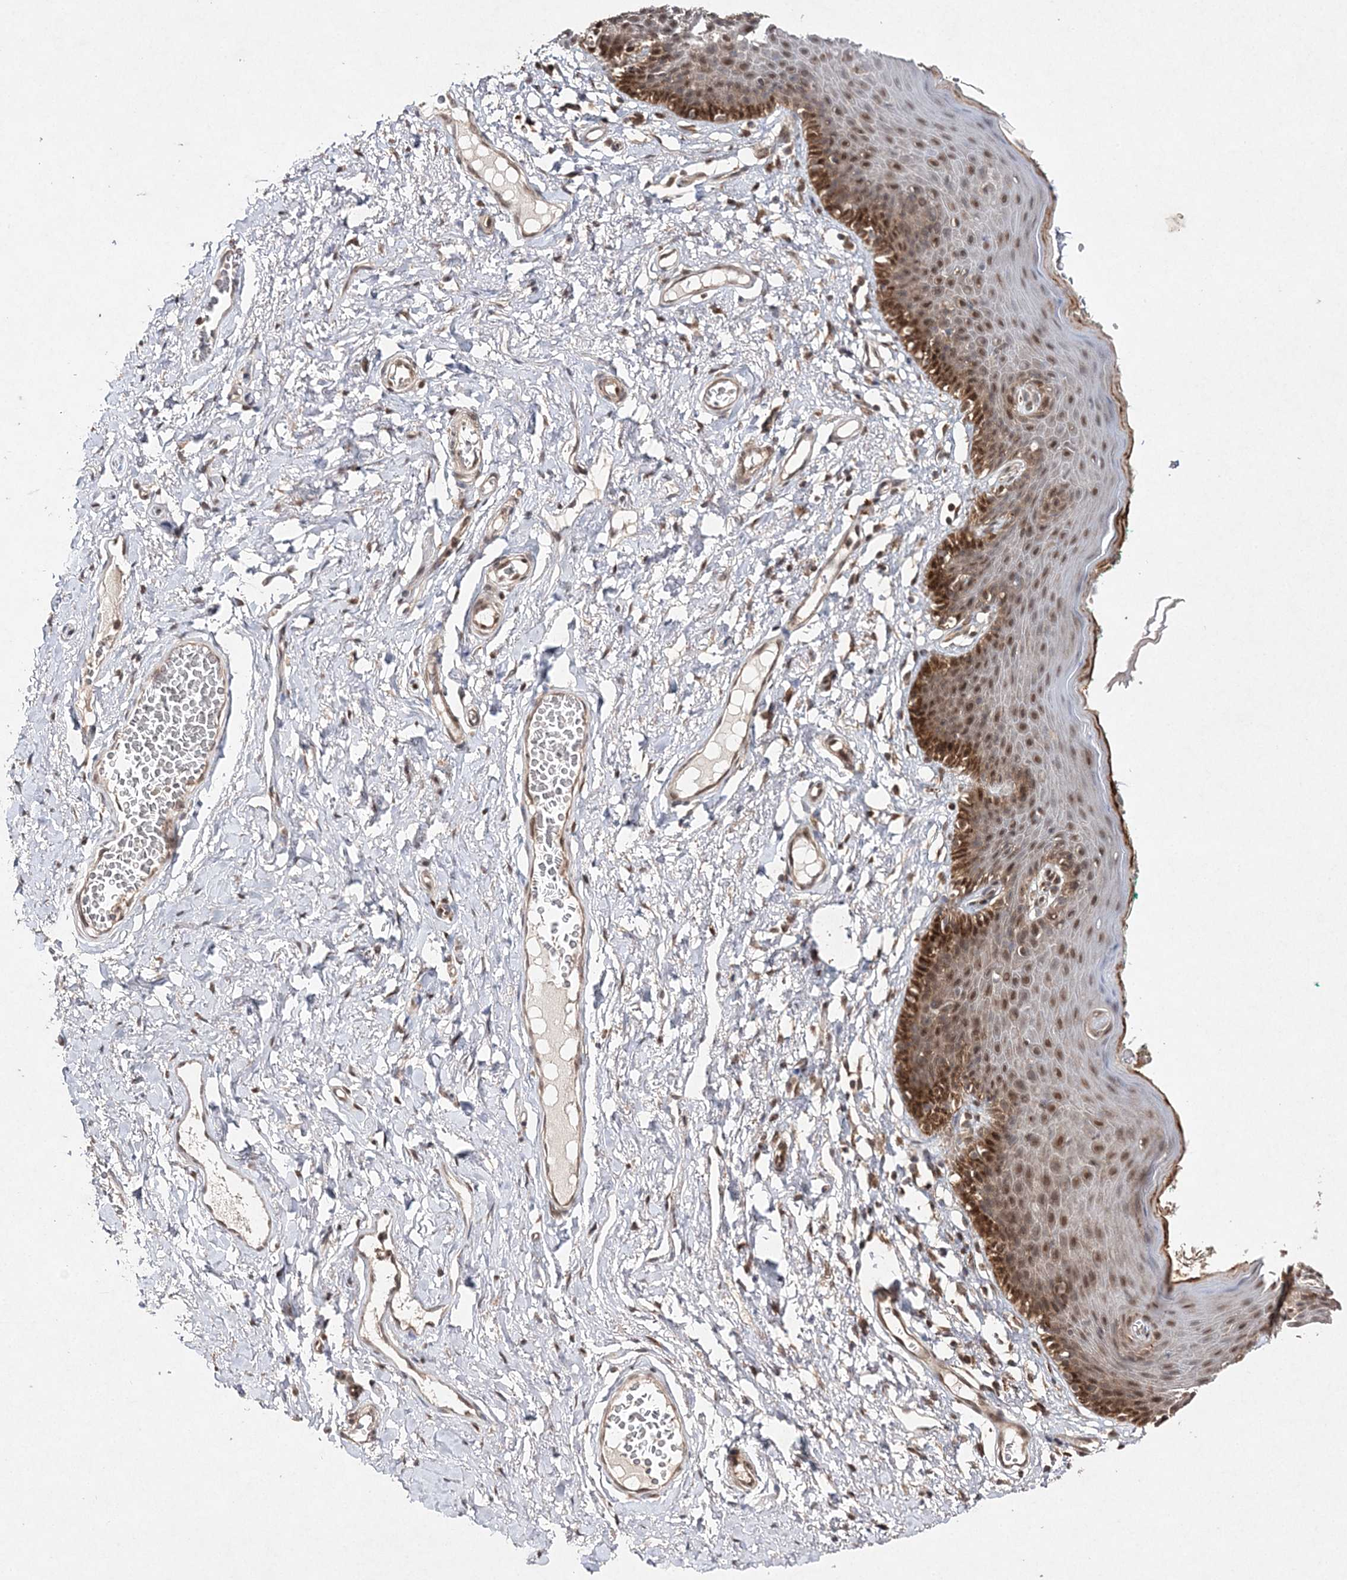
{"staining": {"intensity": "moderate", "quantity": ">75%", "location": "nuclear"}, "tissue": "skin", "cell_type": "Epidermal cells", "image_type": "normal", "snomed": [{"axis": "morphology", "description": "Normal tissue, NOS"}, {"axis": "topography", "description": "Vulva"}], "caption": "The immunohistochemical stain shows moderate nuclear expression in epidermal cells of benign skin.", "gene": "NIF3L1", "patient": {"sex": "female", "age": 66}}